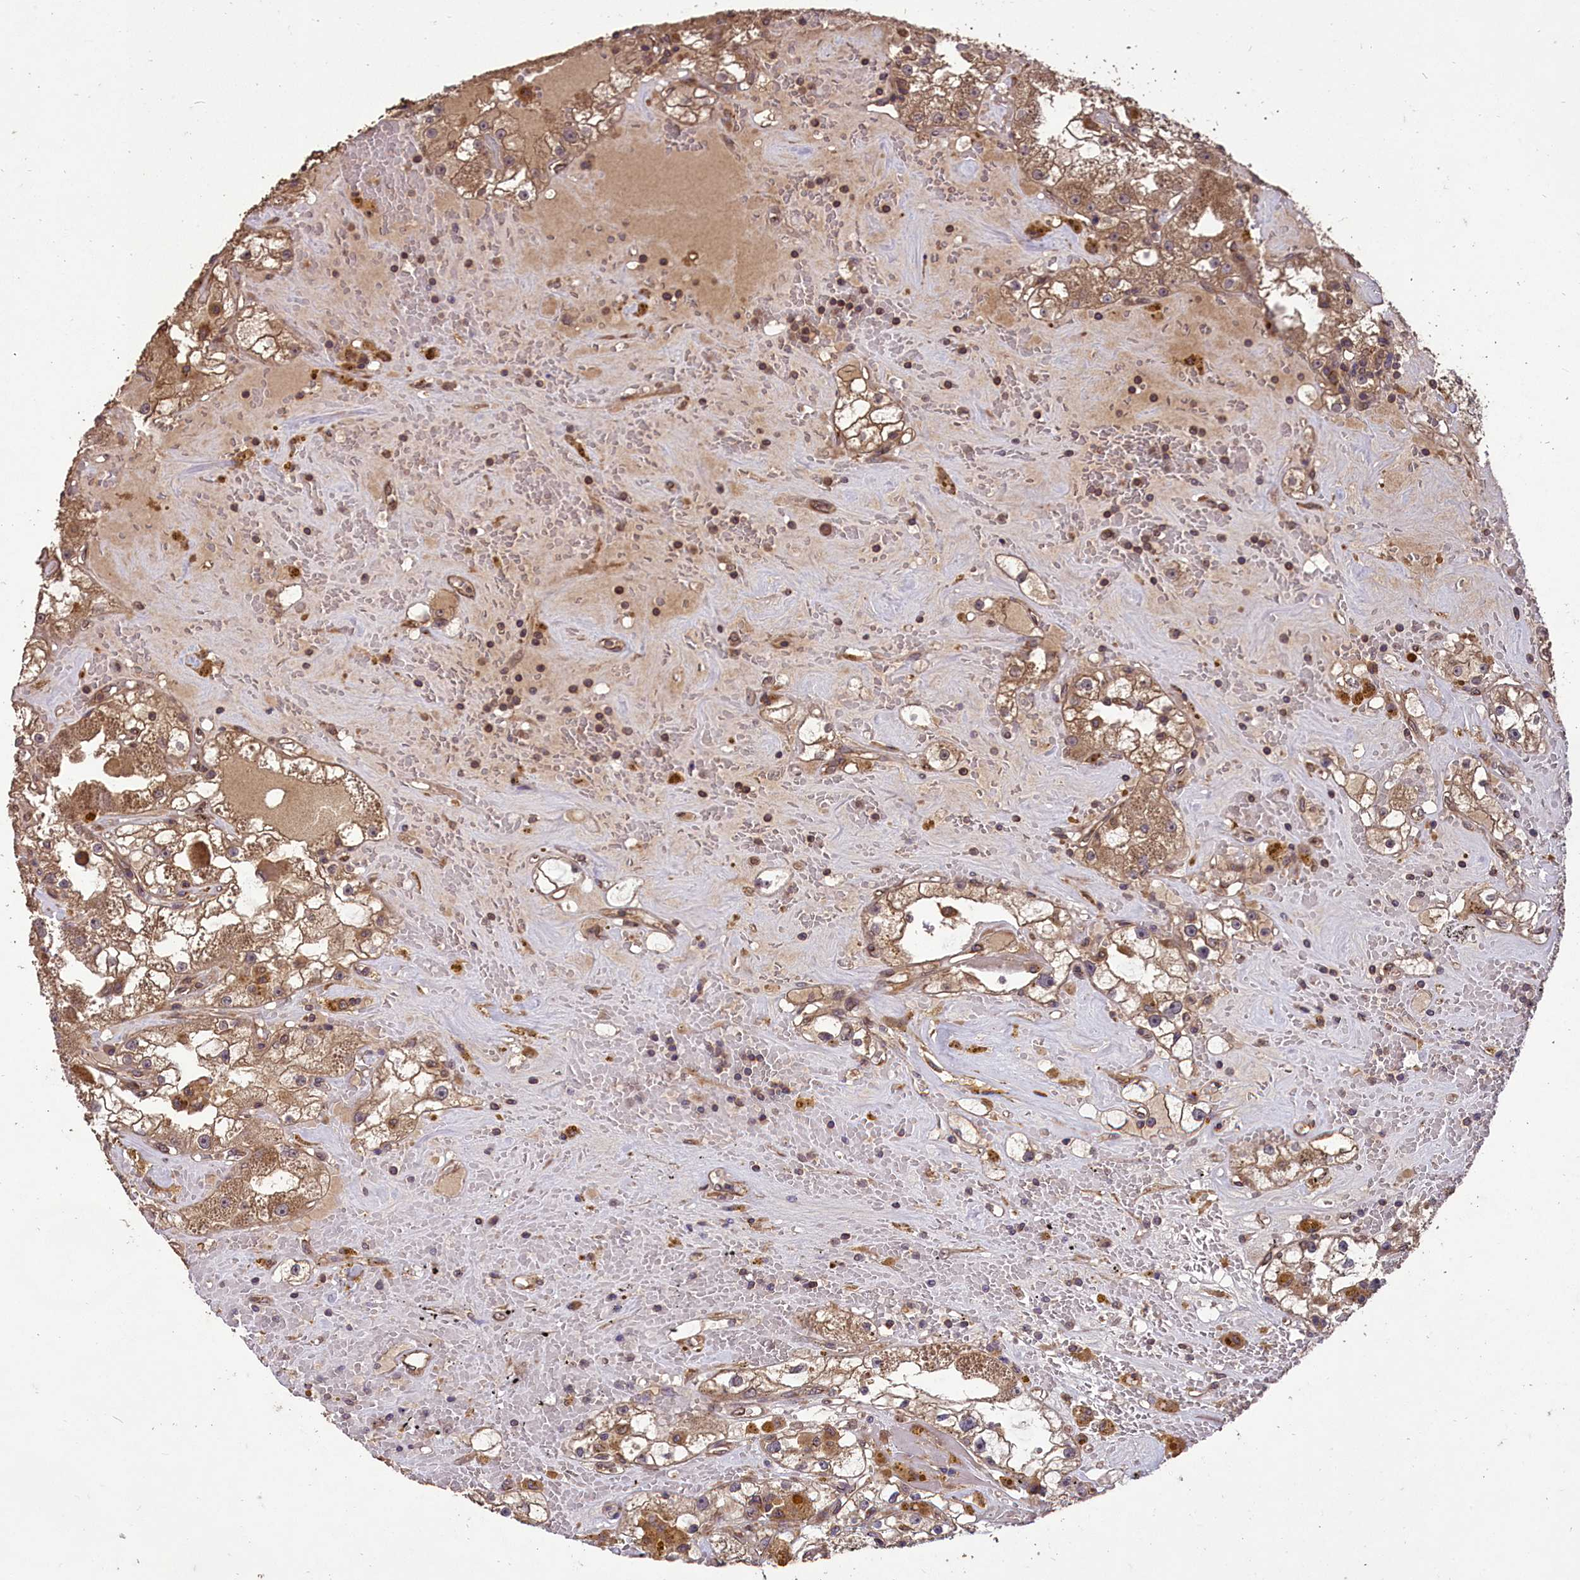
{"staining": {"intensity": "moderate", "quantity": ">75%", "location": "cytoplasmic/membranous"}, "tissue": "renal cancer", "cell_type": "Tumor cells", "image_type": "cancer", "snomed": [{"axis": "morphology", "description": "Adenocarcinoma, NOS"}, {"axis": "topography", "description": "Kidney"}], "caption": "A histopathology image showing moderate cytoplasmic/membranous expression in about >75% of tumor cells in renal adenocarcinoma, as visualized by brown immunohistochemical staining.", "gene": "TTLL10", "patient": {"sex": "male", "age": 56}}